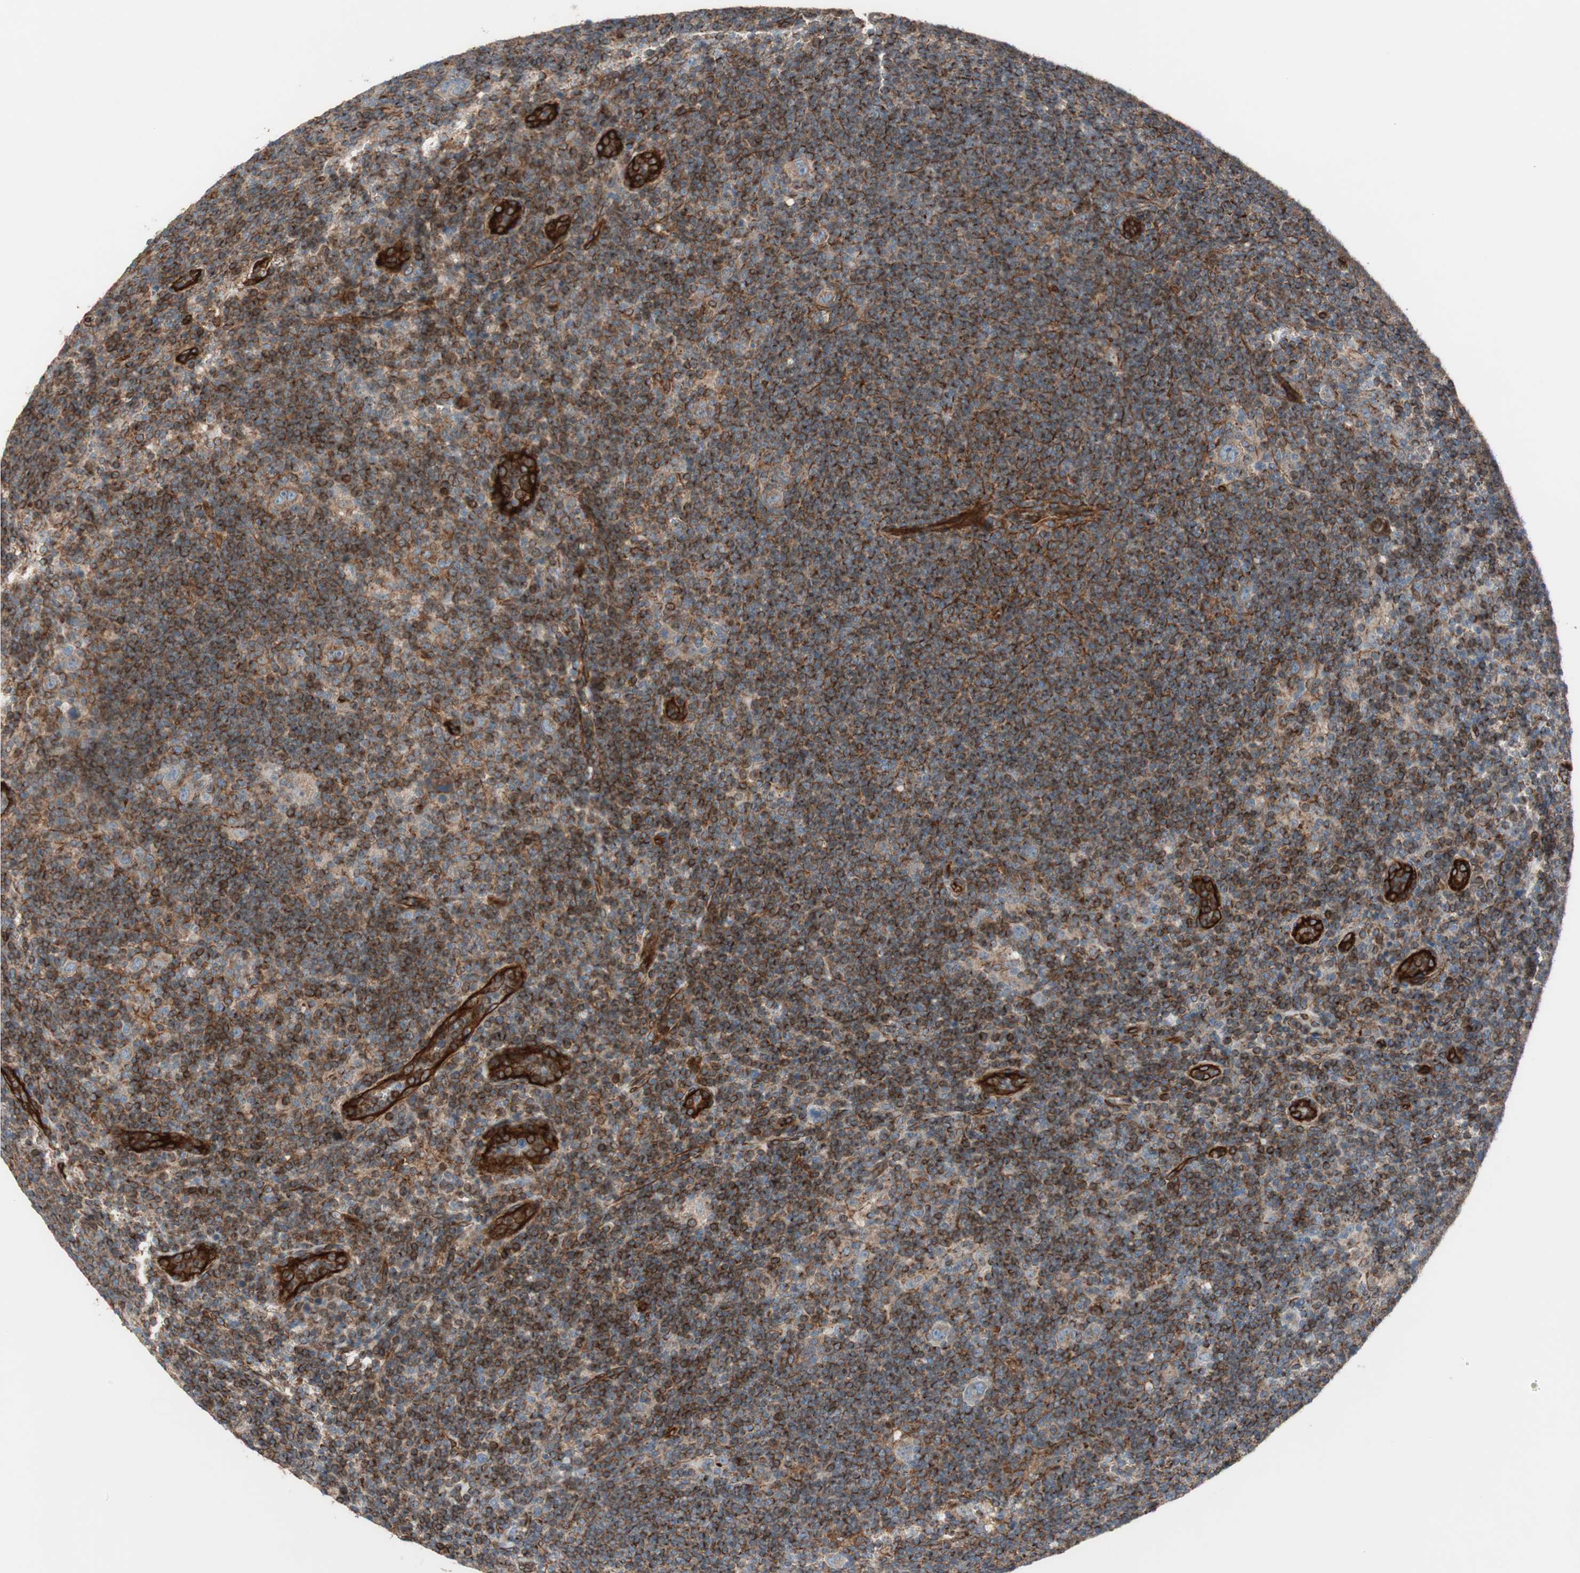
{"staining": {"intensity": "moderate", "quantity": ">75%", "location": "cytoplasmic/membranous"}, "tissue": "lymphoma", "cell_type": "Tumor cells", "image_type": "cancer", "snomed": [{"axis": "morphology", "description": "Hodgkin's disease, NOS"}, {"axis": "topography", "description": "Lymph node"}], "caption": "Immunohistochemistry (IHC) (DAB (3,3'-diaminobenzidine)) staining of lymphoma shows moderate cytoplasmic/membranous protein staining in about >75% of tumor cells. (DAB IHC, brown staining for protein, blue staining for nuclei).", "gene": "TCTA", "patient": {"sex": "female", "age": 57}}